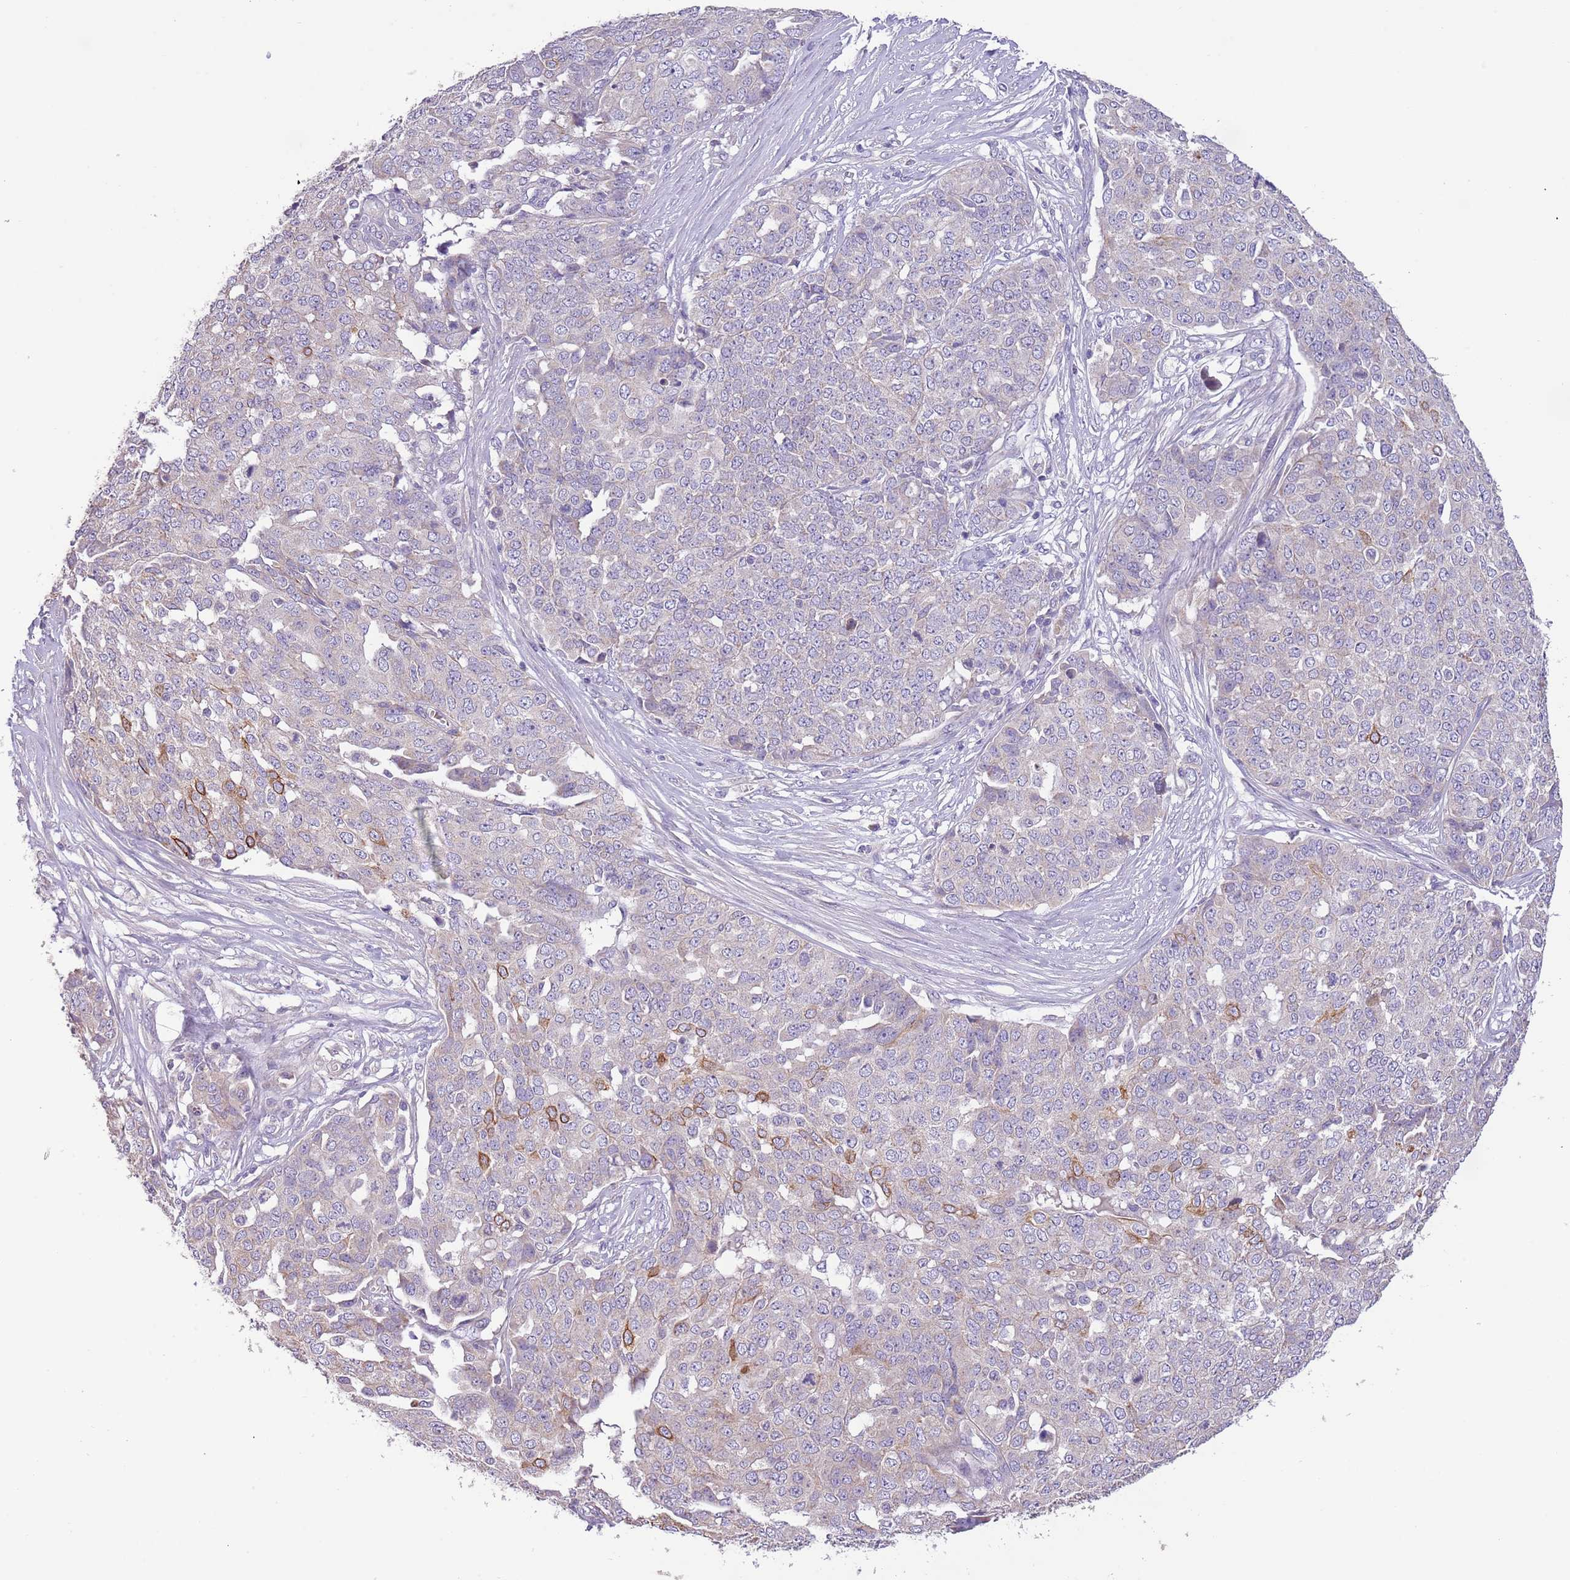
{"staining": {"intensity": "moderate", "quantity": "<25%", "location": "cytoplasmic/membranous"}, "tissue": "ovarian cancer", "cell_type": "Tumor cells", "image_type": "cancer", "snomed": [{"axis": "morphology", "description": "Cystadenocarcinoma, serous, NOS"}, {"axis": "topography", "description": "Soft tissue"}, {"axis": "topography", "description": "Ovary"}], "caption": "IHC photomicrograph of ovarian serous cystadenocarcinoma stained for a protein (brown), which shows low levels of moderate cytoplasmic/membranous expression in approximately <25% of tumor cells.", "gene": "ZNF658", "patient": {"sex": "female", "age": 57}}